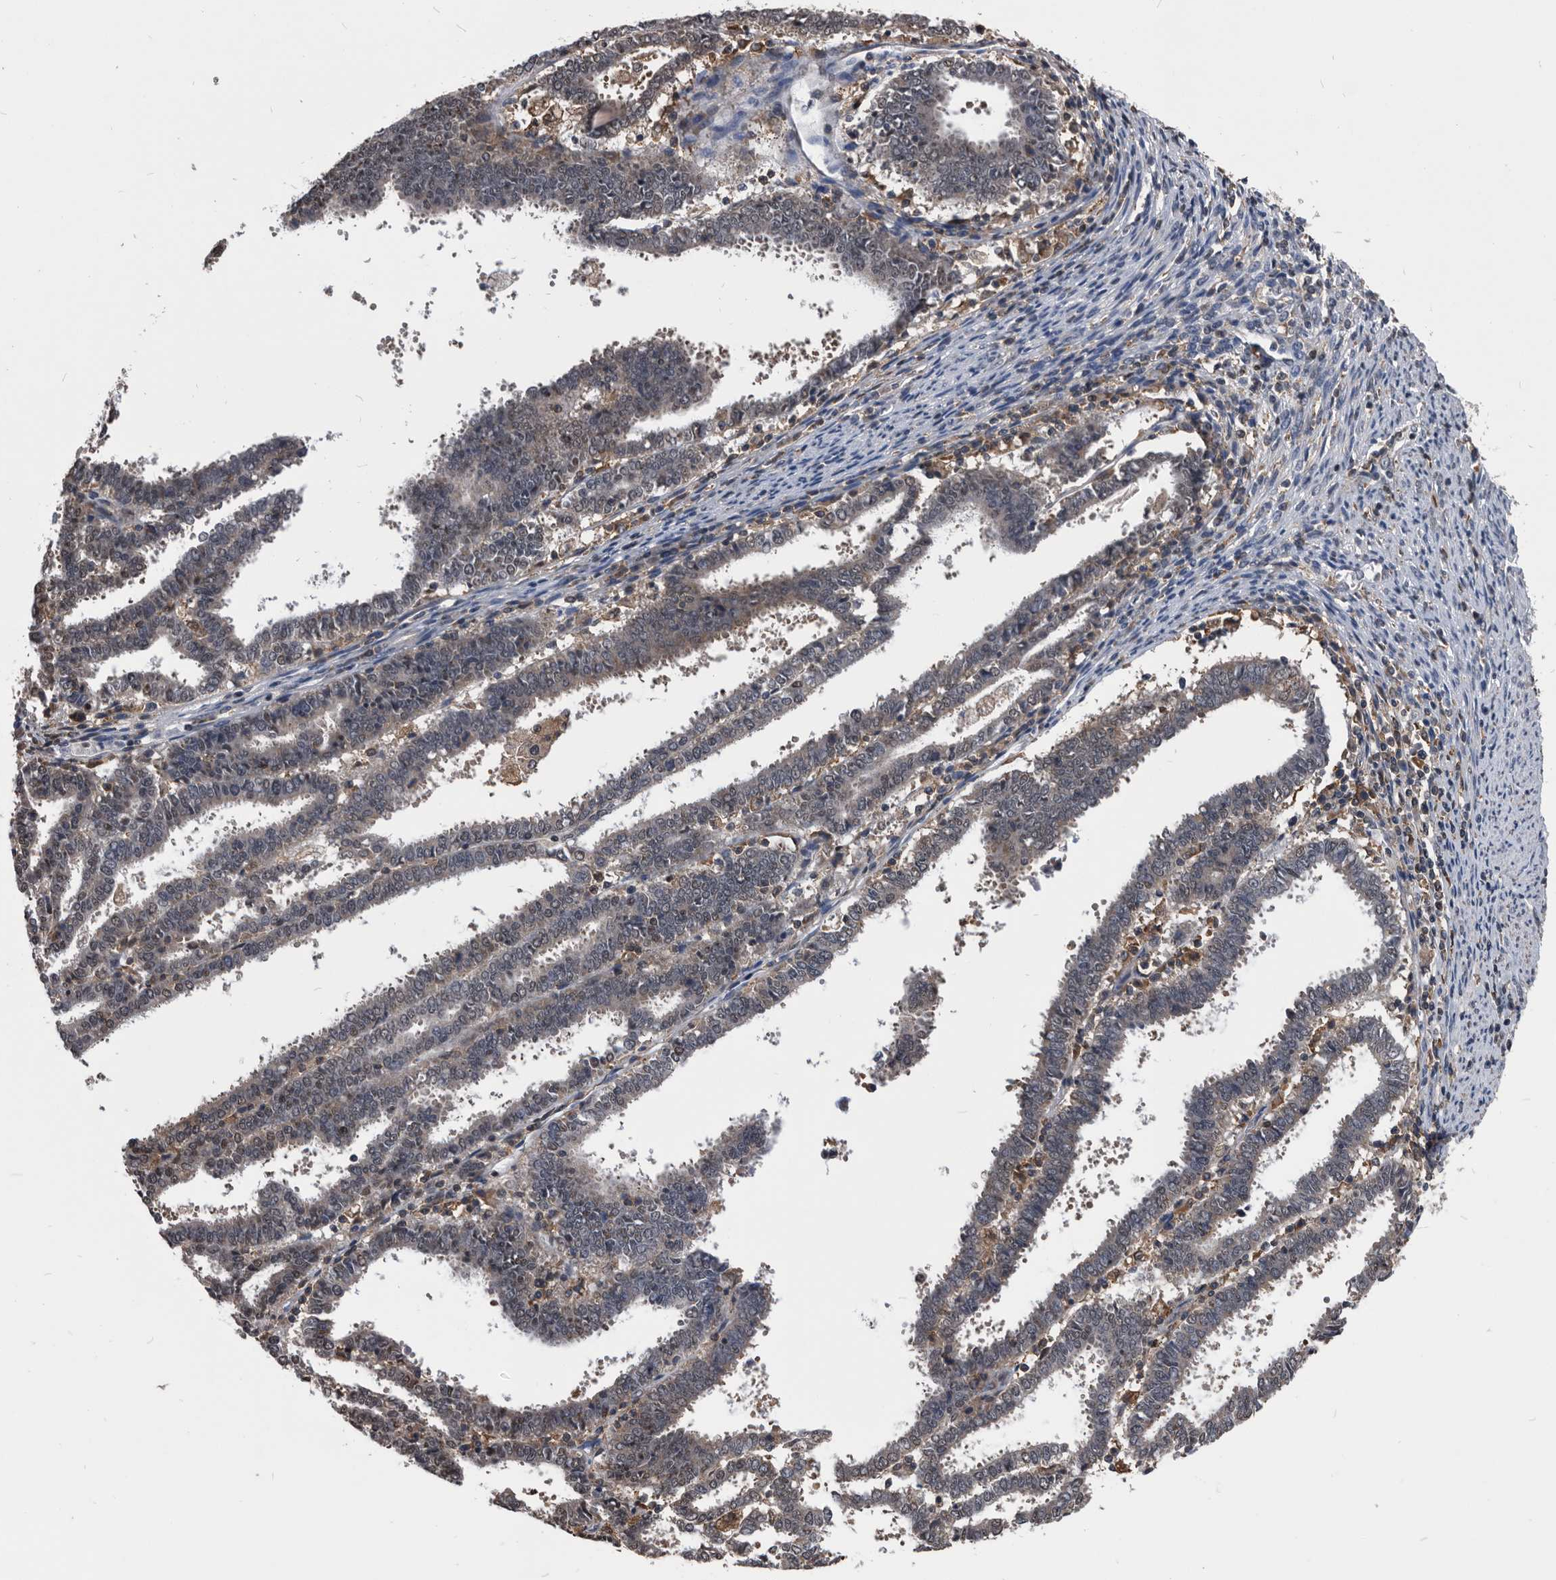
{"staining": {"intensity": "weak", "quantity": "<25%", "location": "cytoplasmic/membranous,nuclear"}, "tissue": "endometrial cancer", "cell_type": "Tumor cells", "image_type": "cancer", "snomed": [{"axis": "morphology", "description": "Adenocarcinoma, NOS"}, {"axis": "topography", "description": "Uterus"}], "caption": "IHC image of human endometrial adenocarcinoma stained for a protein (brown), which demonstrates no staining in tumor cells.", "gene": "NRBP1", "patient": {"sex": "female", "age": 83}}